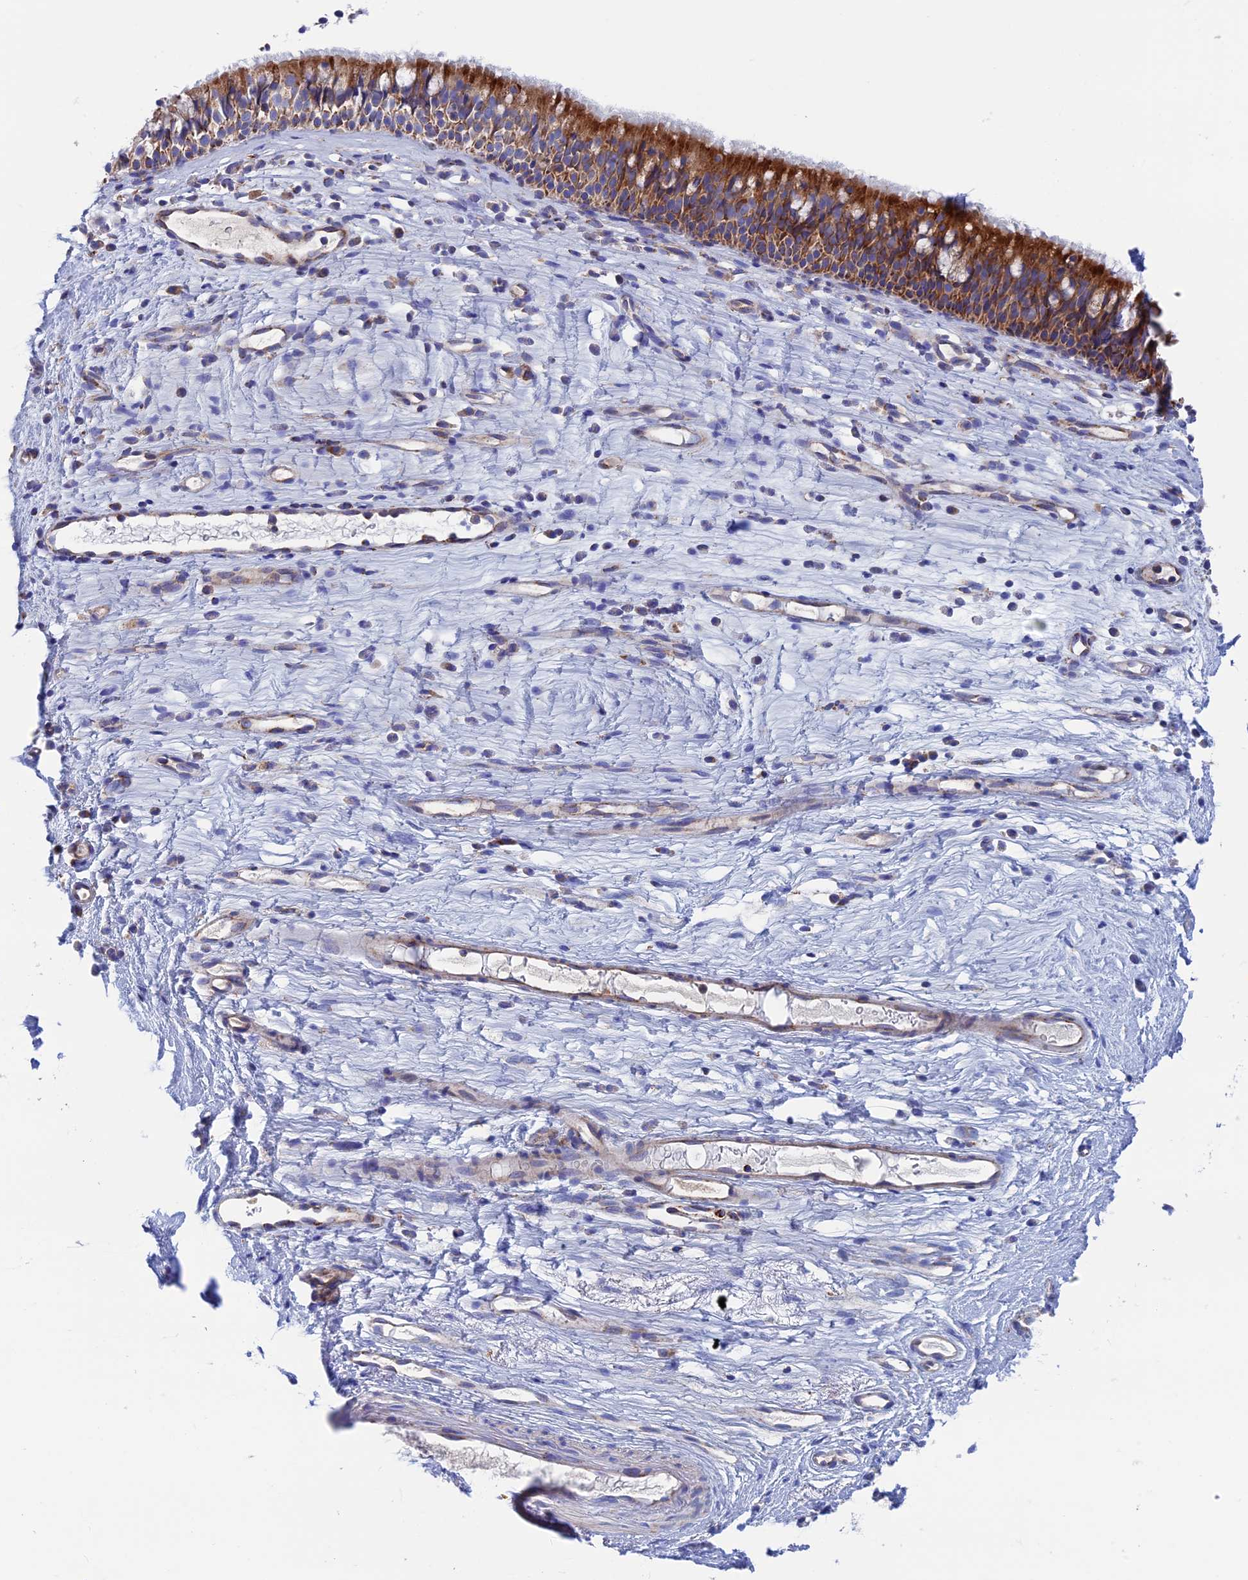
{"staining": {"intensity": "strong", "quantity": ">75%", "location": "cytoplasmic/membranous"}, "tissue": "nasopharynx", "cell_type": "Respiratory epithelial cells", "image_type": "normal", "snomed": [{"axis": "morphology", "description": "Normal tissue, NOS"}, {"axis": "morphology", "description": "Inflammation, NOS"}, {"axis": "morphology", "description": "Malignant melanoma, Metastatic site"}, {"axis": "topography", "description": "Nasopharynx"}], "caption": "A photomicrograph of nasopharynx stained for a protein shows strong cytoplasmic/membranous brown staining in respiratory epithelial cells. (DAB IHC, brown staining for protein, blue staining for nuclei).", "gene": "WDR83", "patient": {"sex": "male", "age": 70}}